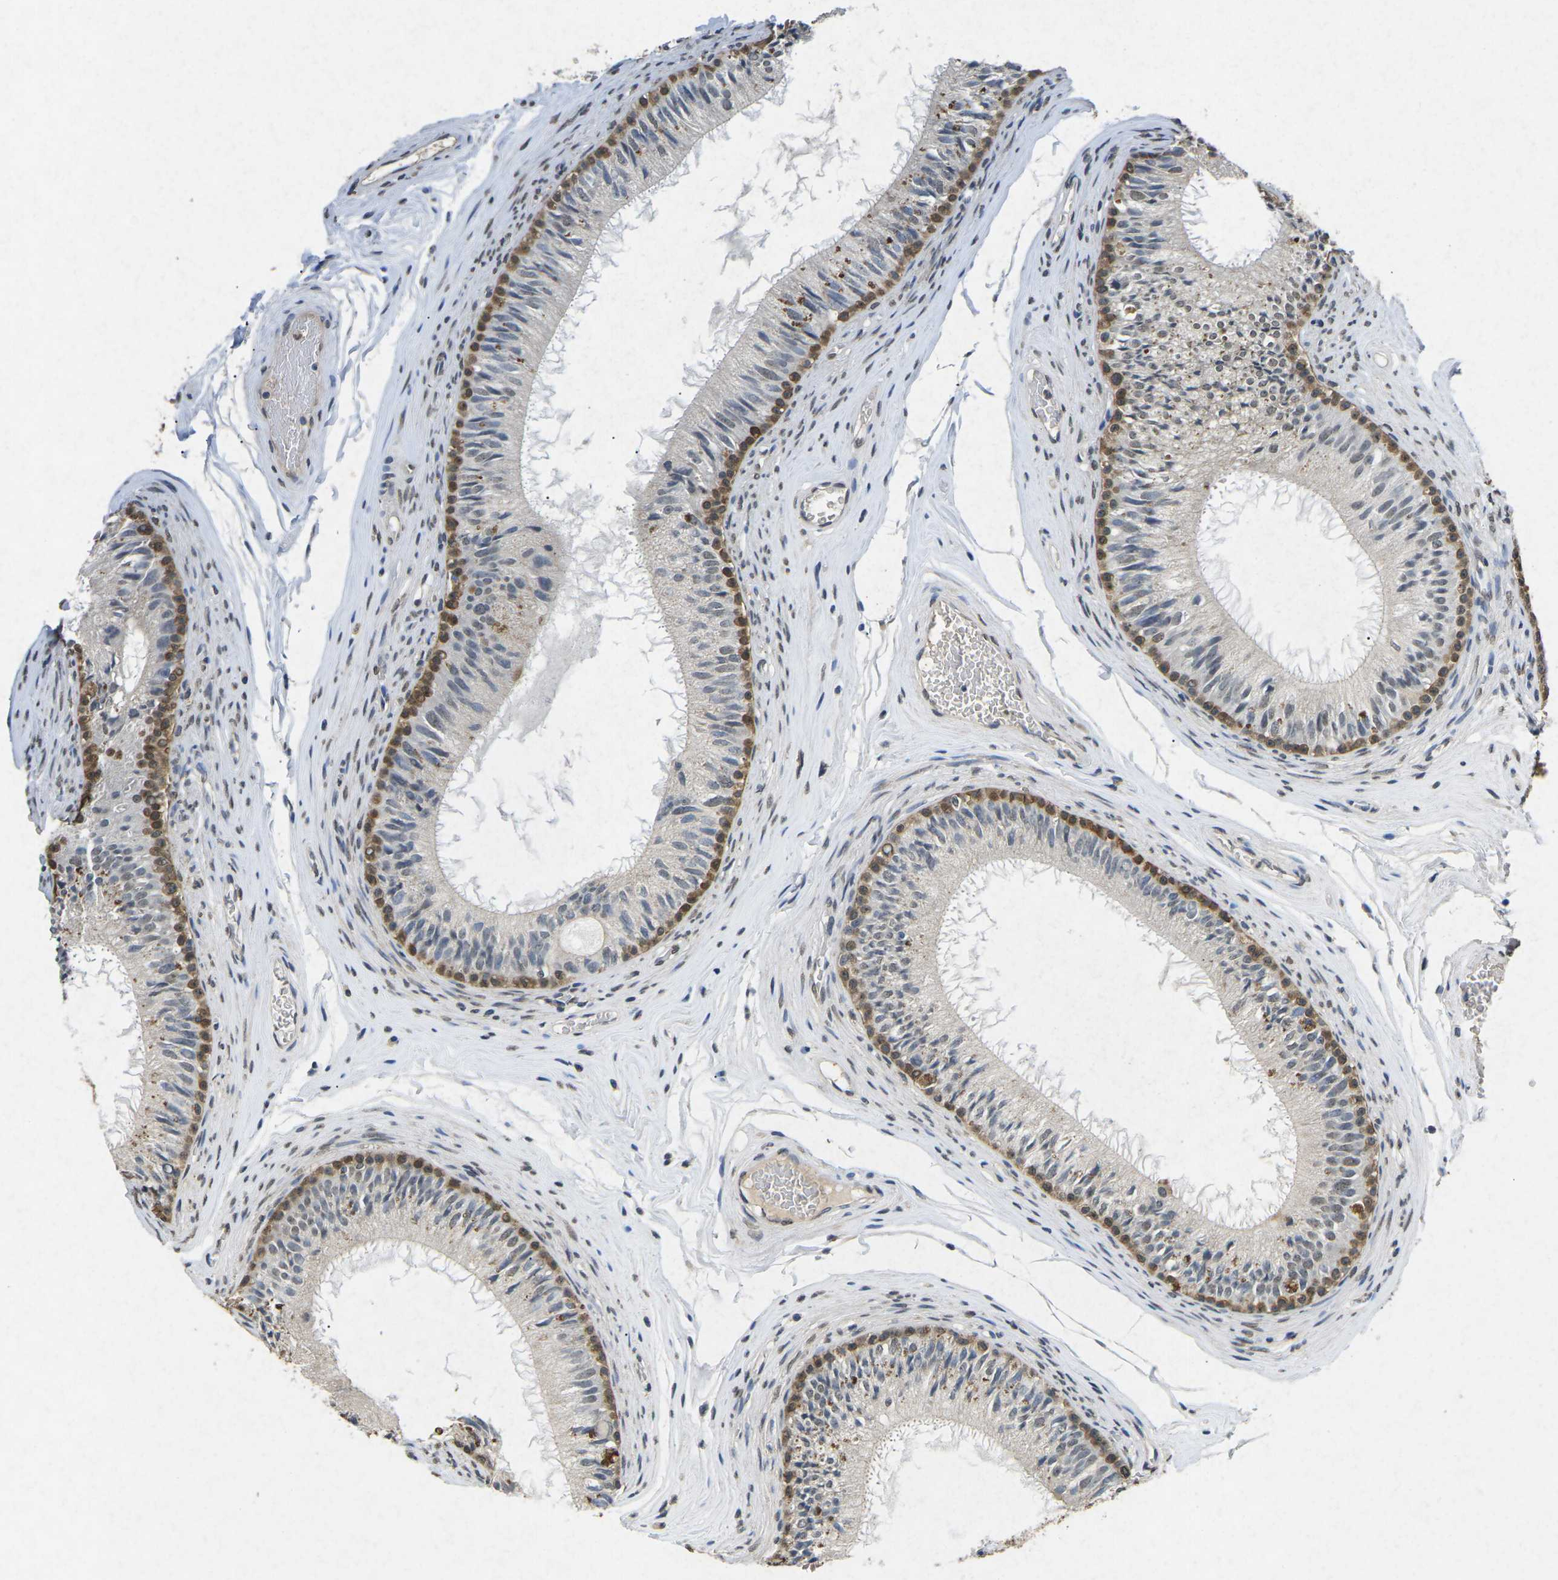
{"staining": {"intensity": "moderate", "quantity": "<25%", "location": "cytoplasmic/membranous"}, "tissue": "epididymis", "cell_type": "Glandular cells", "image_type": "normal", "snomed": [{"axis": "morphology", "description": "Normal tissue, NOS"}, {"axis": "topography", "description": "Testis"}, {"axis": "topography", "description": "Epididymis"}], "caption": "The micrograph exhibits staining of unremarkable epididymis, revealing moderate cytoplasmic/membranous protein expression (brown color) within glandular cells. The staining was performed using DAB (3,3'-diaminobenzidine), with brown indicating positive protein expression. Nuclei are stained blue with hematoxylin.", "gene": "SCNN1B", "patient": {"sex": "male", "age": 36}}